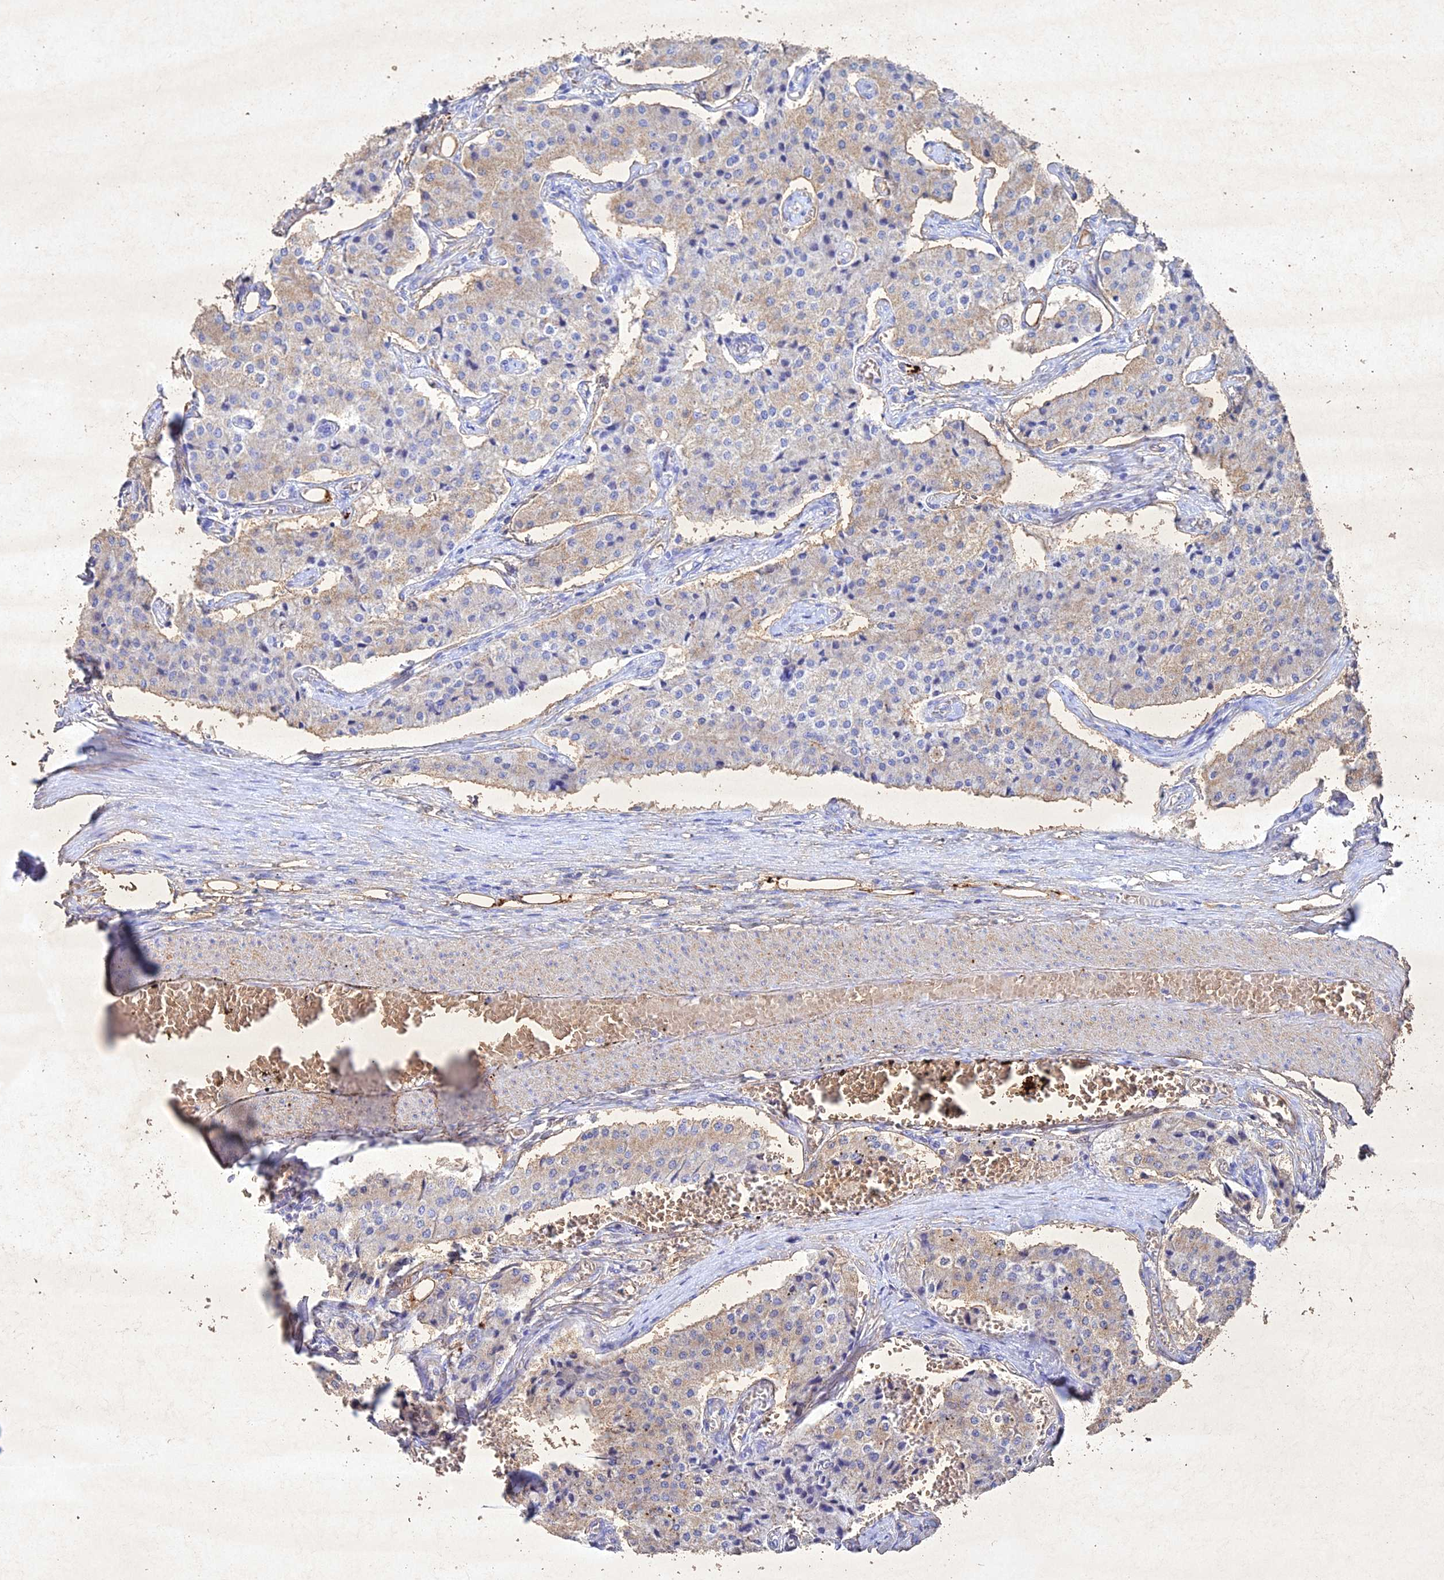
{"staining": {"intensity": "weak", "quantity": "25%-75%", "location": "cytoplasmic/membranous"}, "tissue": "carcinoid", "cell_type": "Tumor cells", "image_type": "cancer", "snomed": [{"axis": "morphology", "description": "Carcinoid, malignant, NOS"}, {"axis": "topography", "description": "Colon"}], "caption": "Tumor cells exhibit low levels of weak cytoplasmic/membranous staining in about 25%-75% of cells in human malignant carcinoid. (Brightfield microscopy of DAB IHC at high magnification).", "gene": "NDUFV1", "patient": {"sex": "female", "age": 52}}